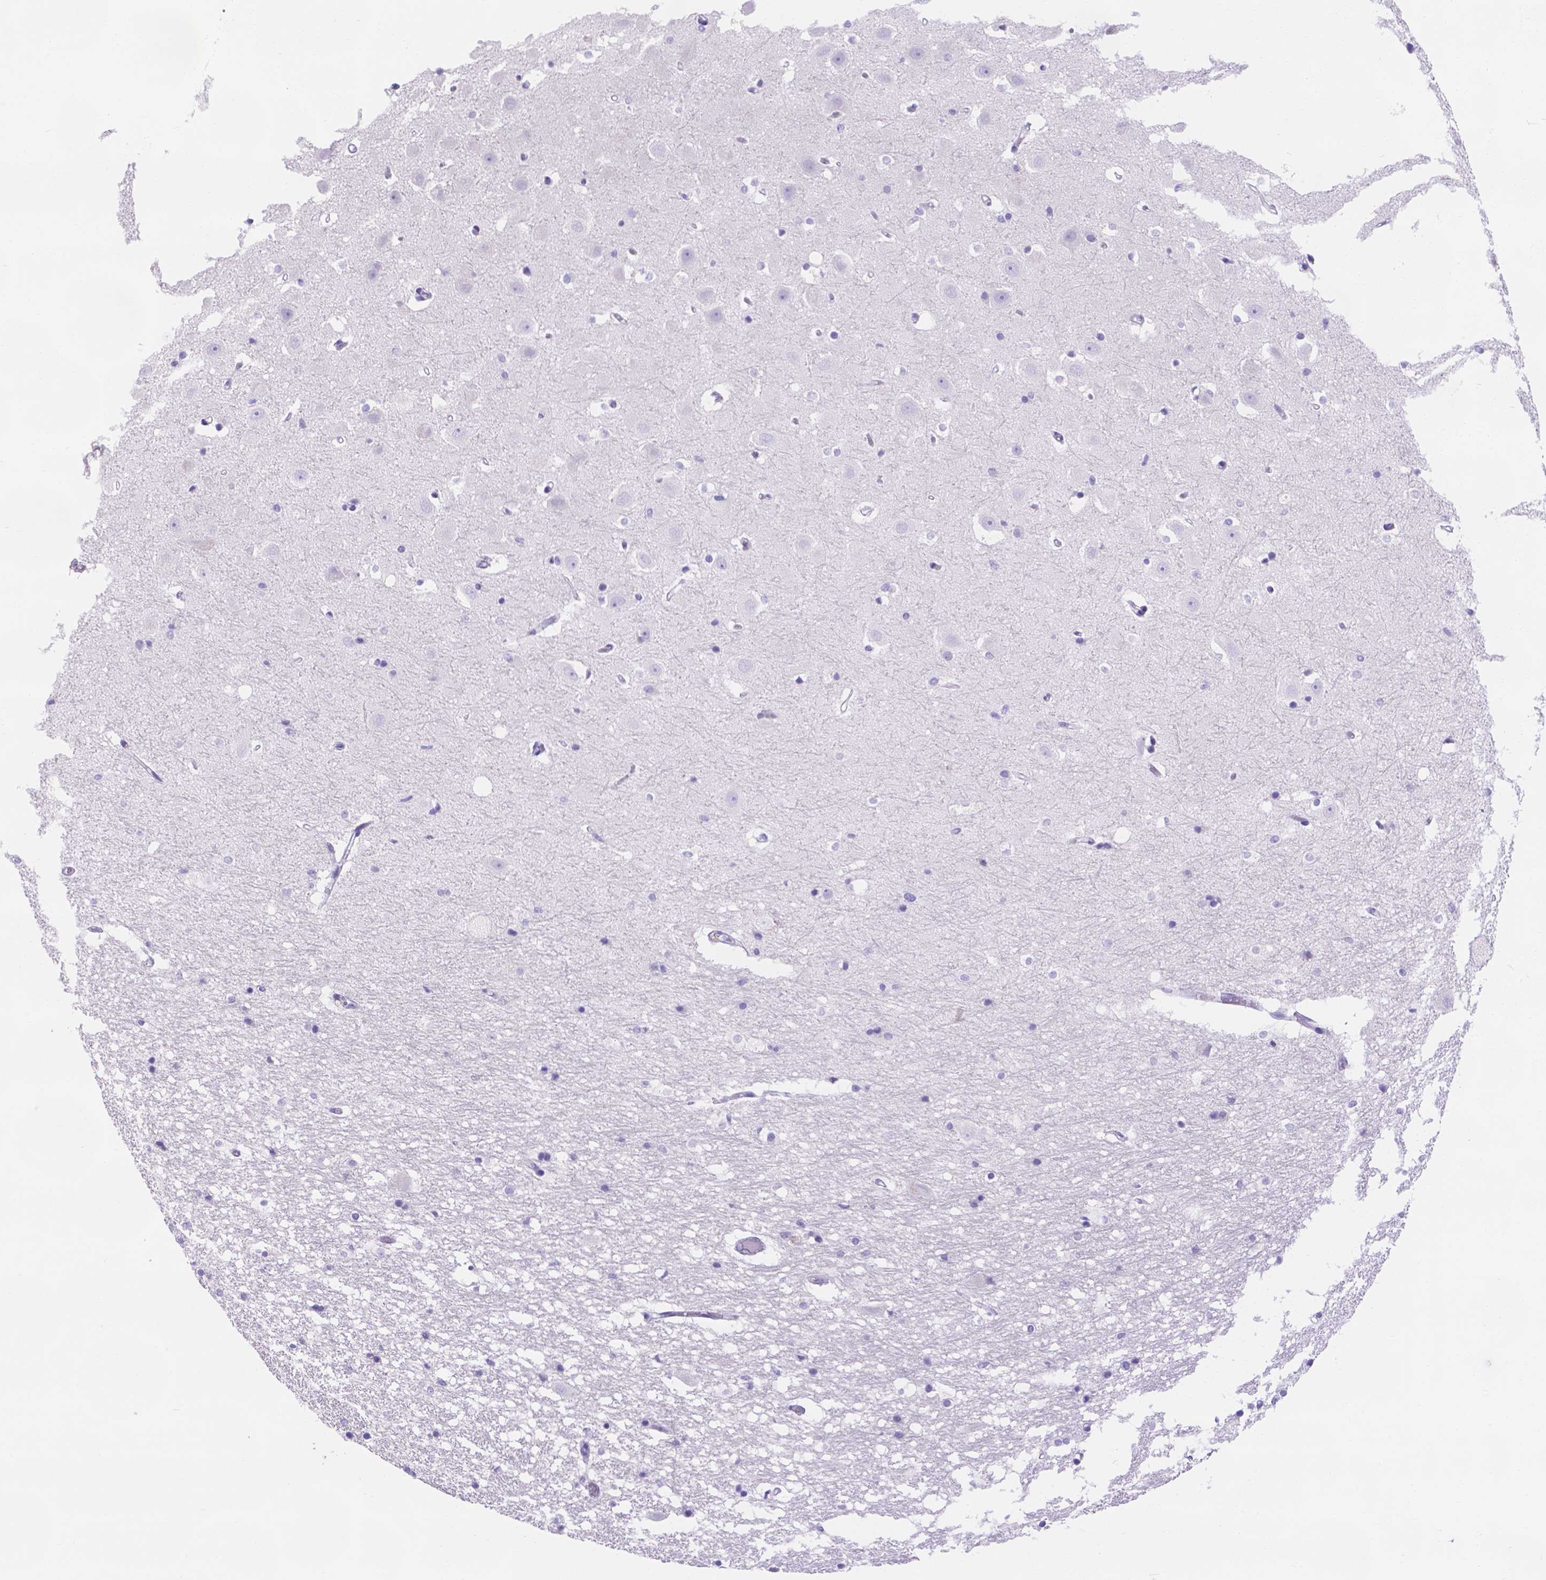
{"staining": {"intensity": "negative", "quantity": "none", "location": "none"}, "tissue": "hippocampus", "cell_type": "Glial cells", "image_type": "normal", "snomed": [{"axis": "morphology", "description": "Normal tissue, NOS"}, {"axis": "topography", "description": "Hippocampus"}], "caption": "The photomicrograph exhibits no significant expression in glial cells of hippocampus. Brightfield microscopy of immunohistochemistry (IHC) stained with DAB (brown) and hematoxylin (blue), captured at high magnification.", "gene": "MLN", "patient": {"sex": "male", "age": 44}}